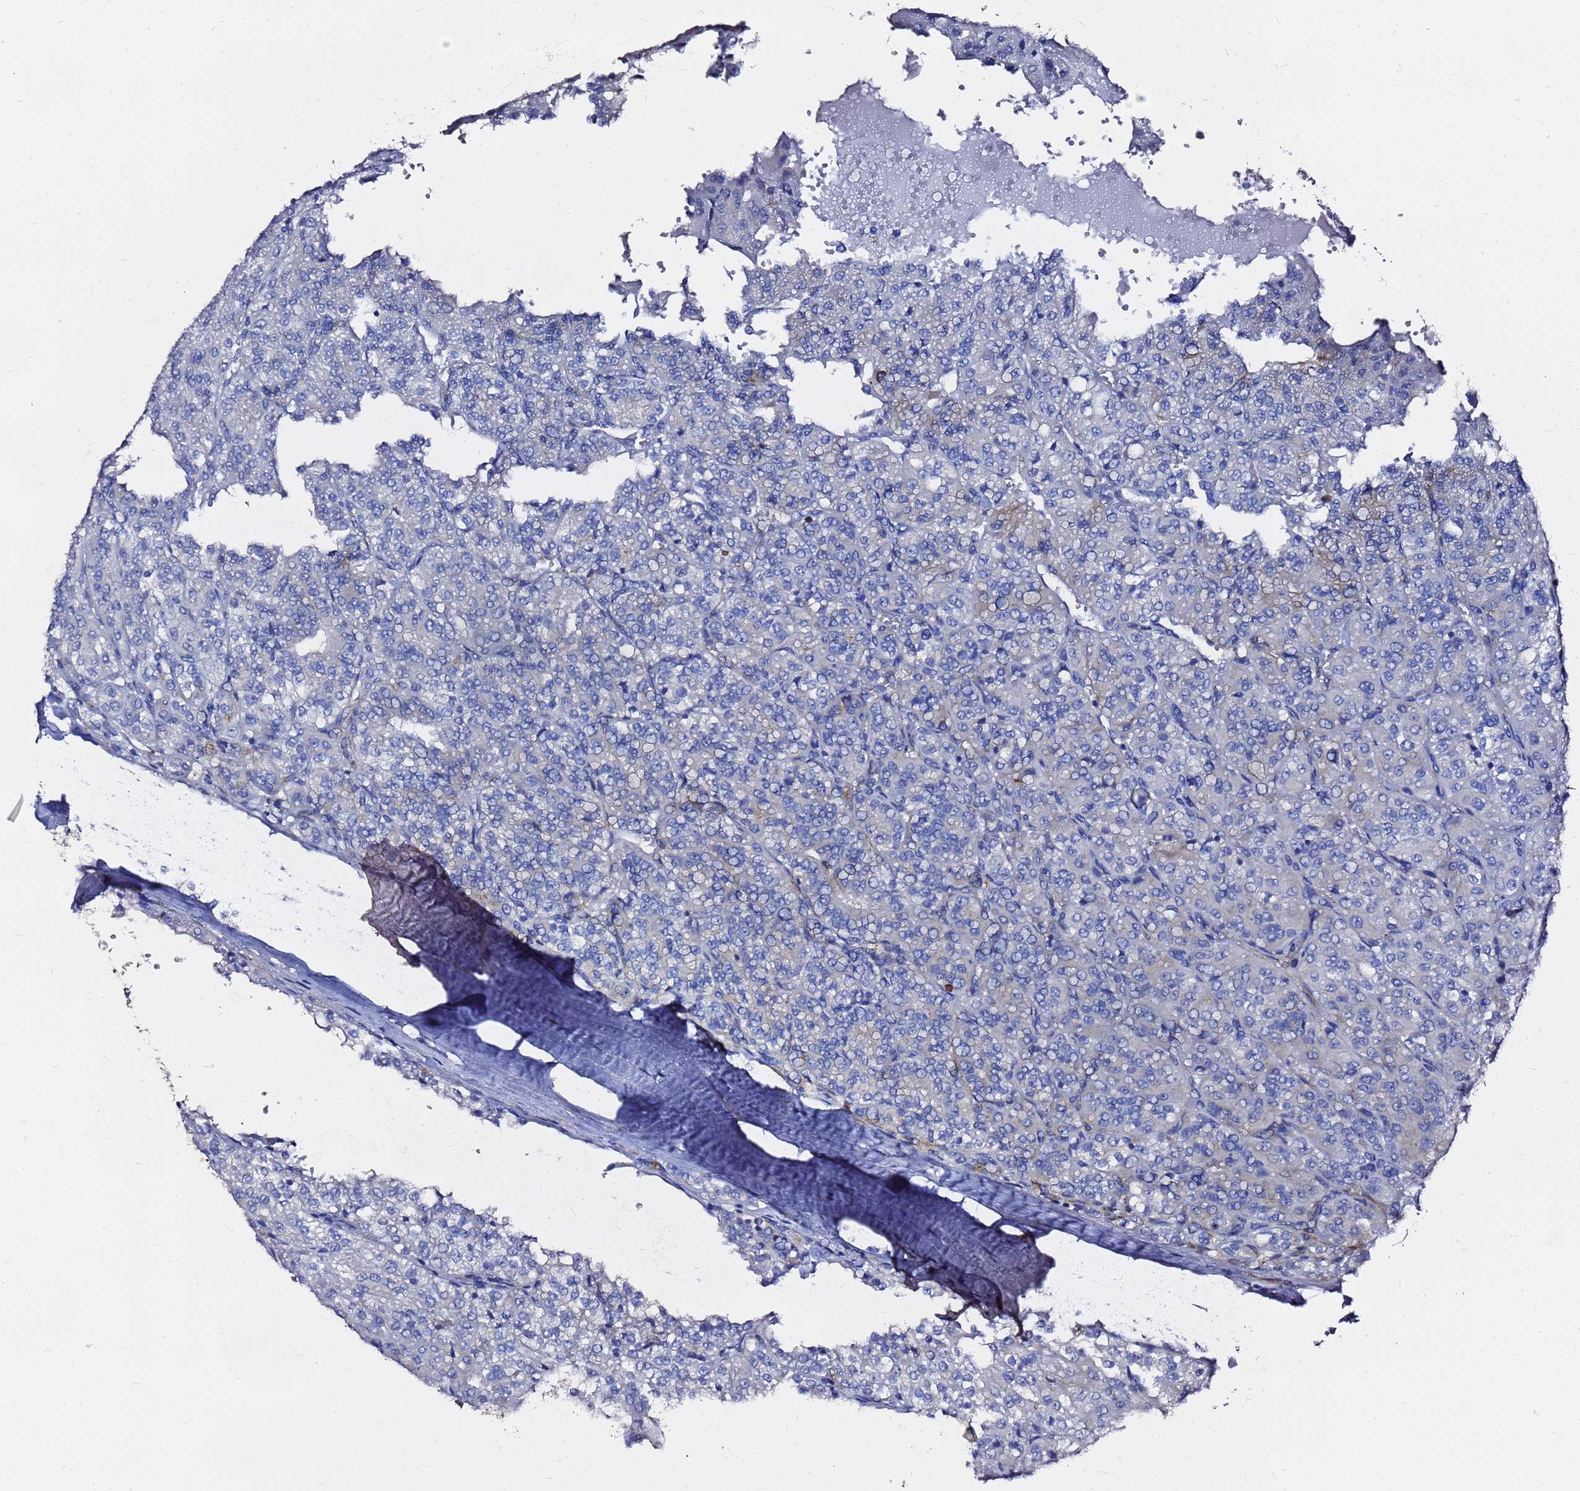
{"staining": {"intensity": "moderate", "quantity": "<25%", "location": "cytoplasmic/membranous"}, "tissue": "renal cancer", "cell_type": "Tumor cells", "image_type": "cancer", "snomed": [{"axis": "morphology", "description": "Adenocarcinoma, NOS"}, {"axis": "topography", "description": "Kidney"}], "caption": "The immunohistochemical stain labels moderate cytoplasmic/membranous staining in tumor cells of renal cancer tissue. (brown staining indicates protein expression, while blue staining denotes nuclei).", "gene": "TUBA8", "patient": {"sex": "female", "age": 63}}